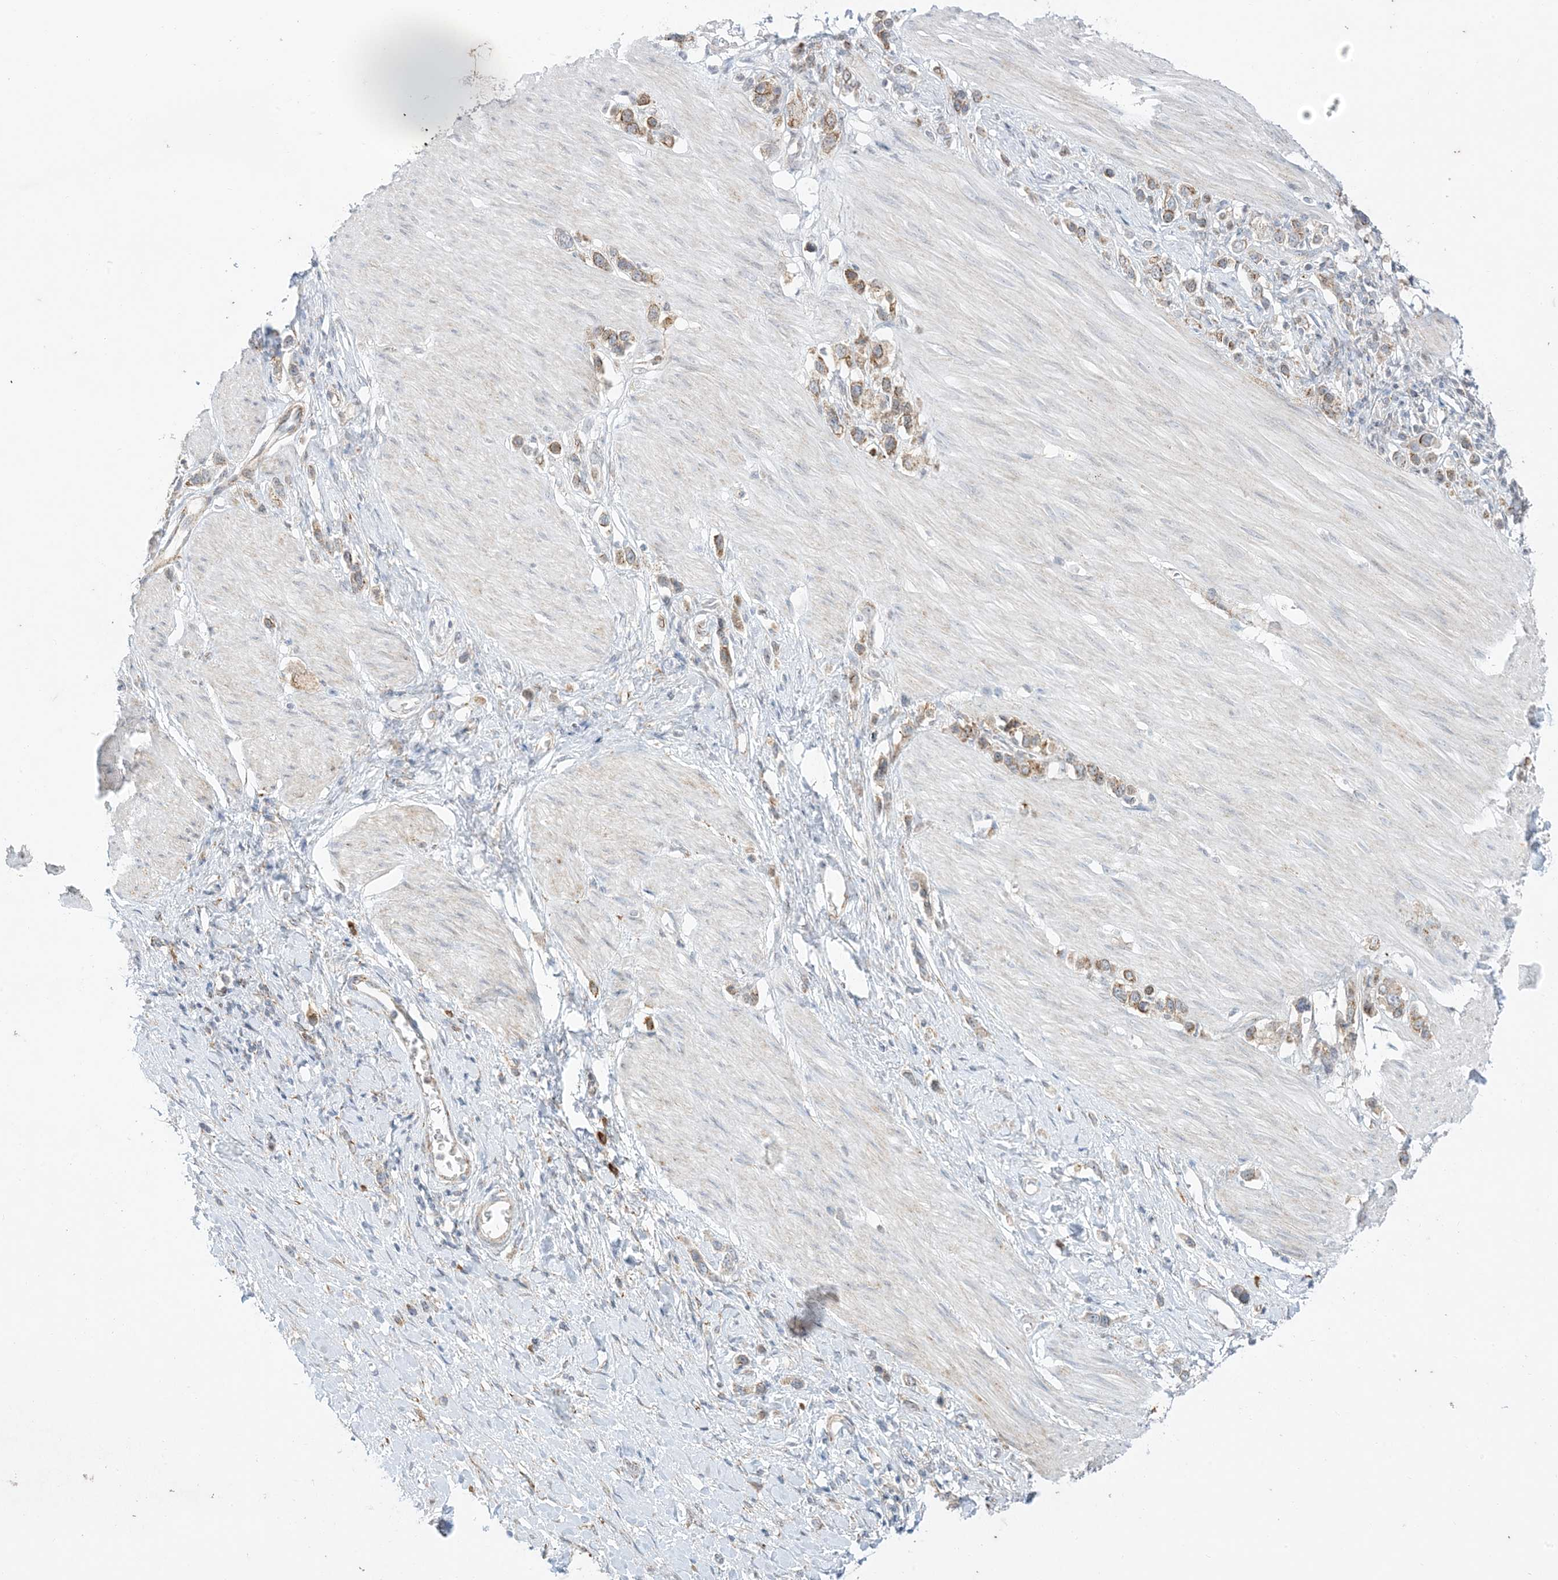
{"staining": {"intensity": "weak", "quantity": ">75%", "location": "cytoplasmic/membranous"}, "tissue": "stomach cancer", "cell_type": "Tumor cells", "image_type": "cancer", "snomed": [{"axis": "morphology", "description": "Adenocarcinoma, NOS"}, {"axis": "topography", "description": "Stomach"}], "caption": "Human adenocarcinoma (stomach) stained with a protein marker displays weak staining in tumor cells.", "gene": "RAC1", "patient": {"sex": "female", "age": 65}}